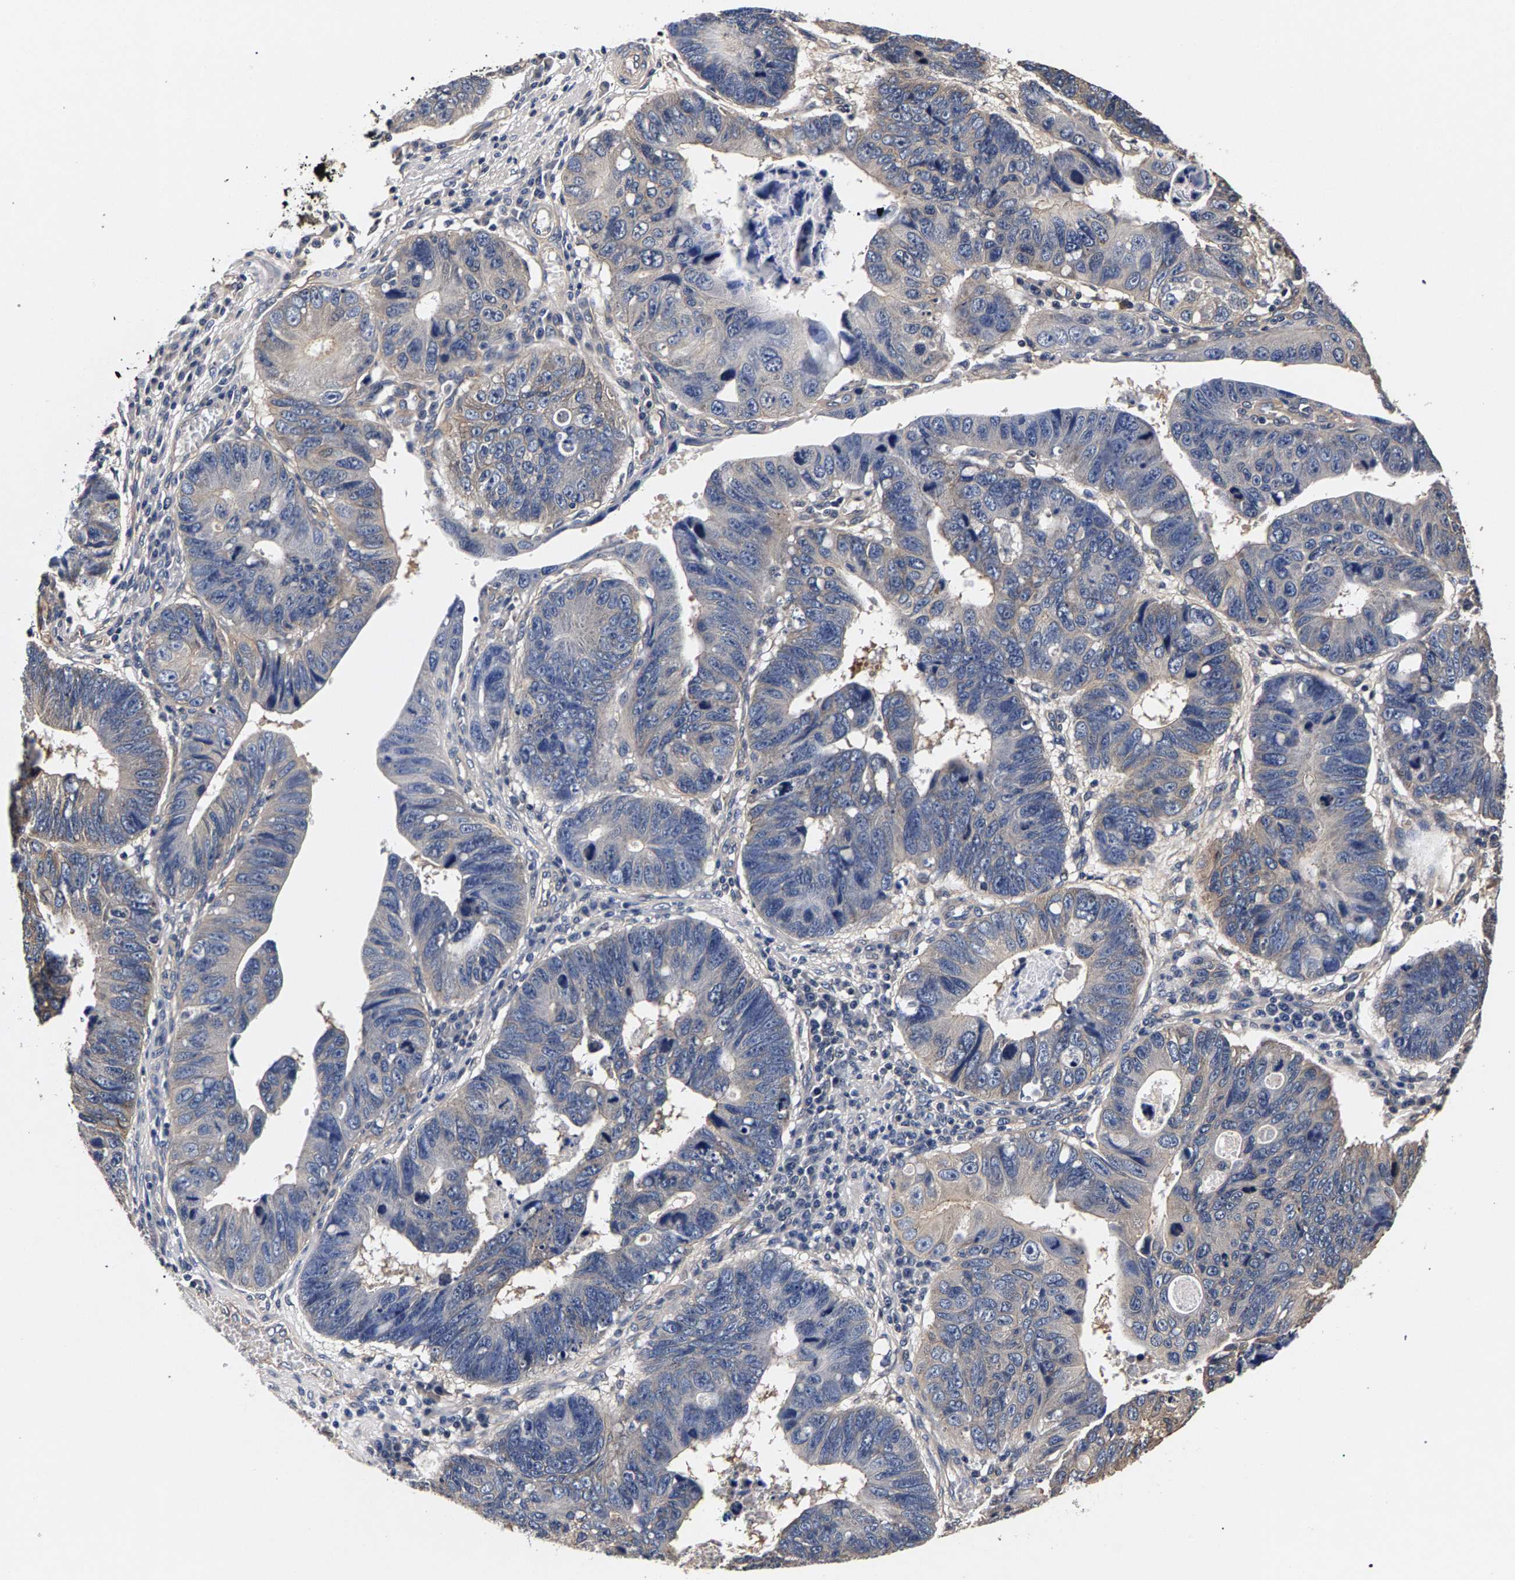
{"staining": {"intensity": "negative", "quantity": "none", "location": "none"}, "tissue": "stomach cancer", "cell_type": "Tumor cells", "image_type": "cancer", "snomed": [{"axis": "morphology", "description": "Adenocarcinoma, NOS"}, {"axis": "topography", "description": "Stomach"}], "caption": "Adenocarcinoma (stomach) stained for a protein using IHC demonstrates no positivity tumor cells.", "gene": "MARCHF7", "patient": {"sex": "male", "age": 59}}